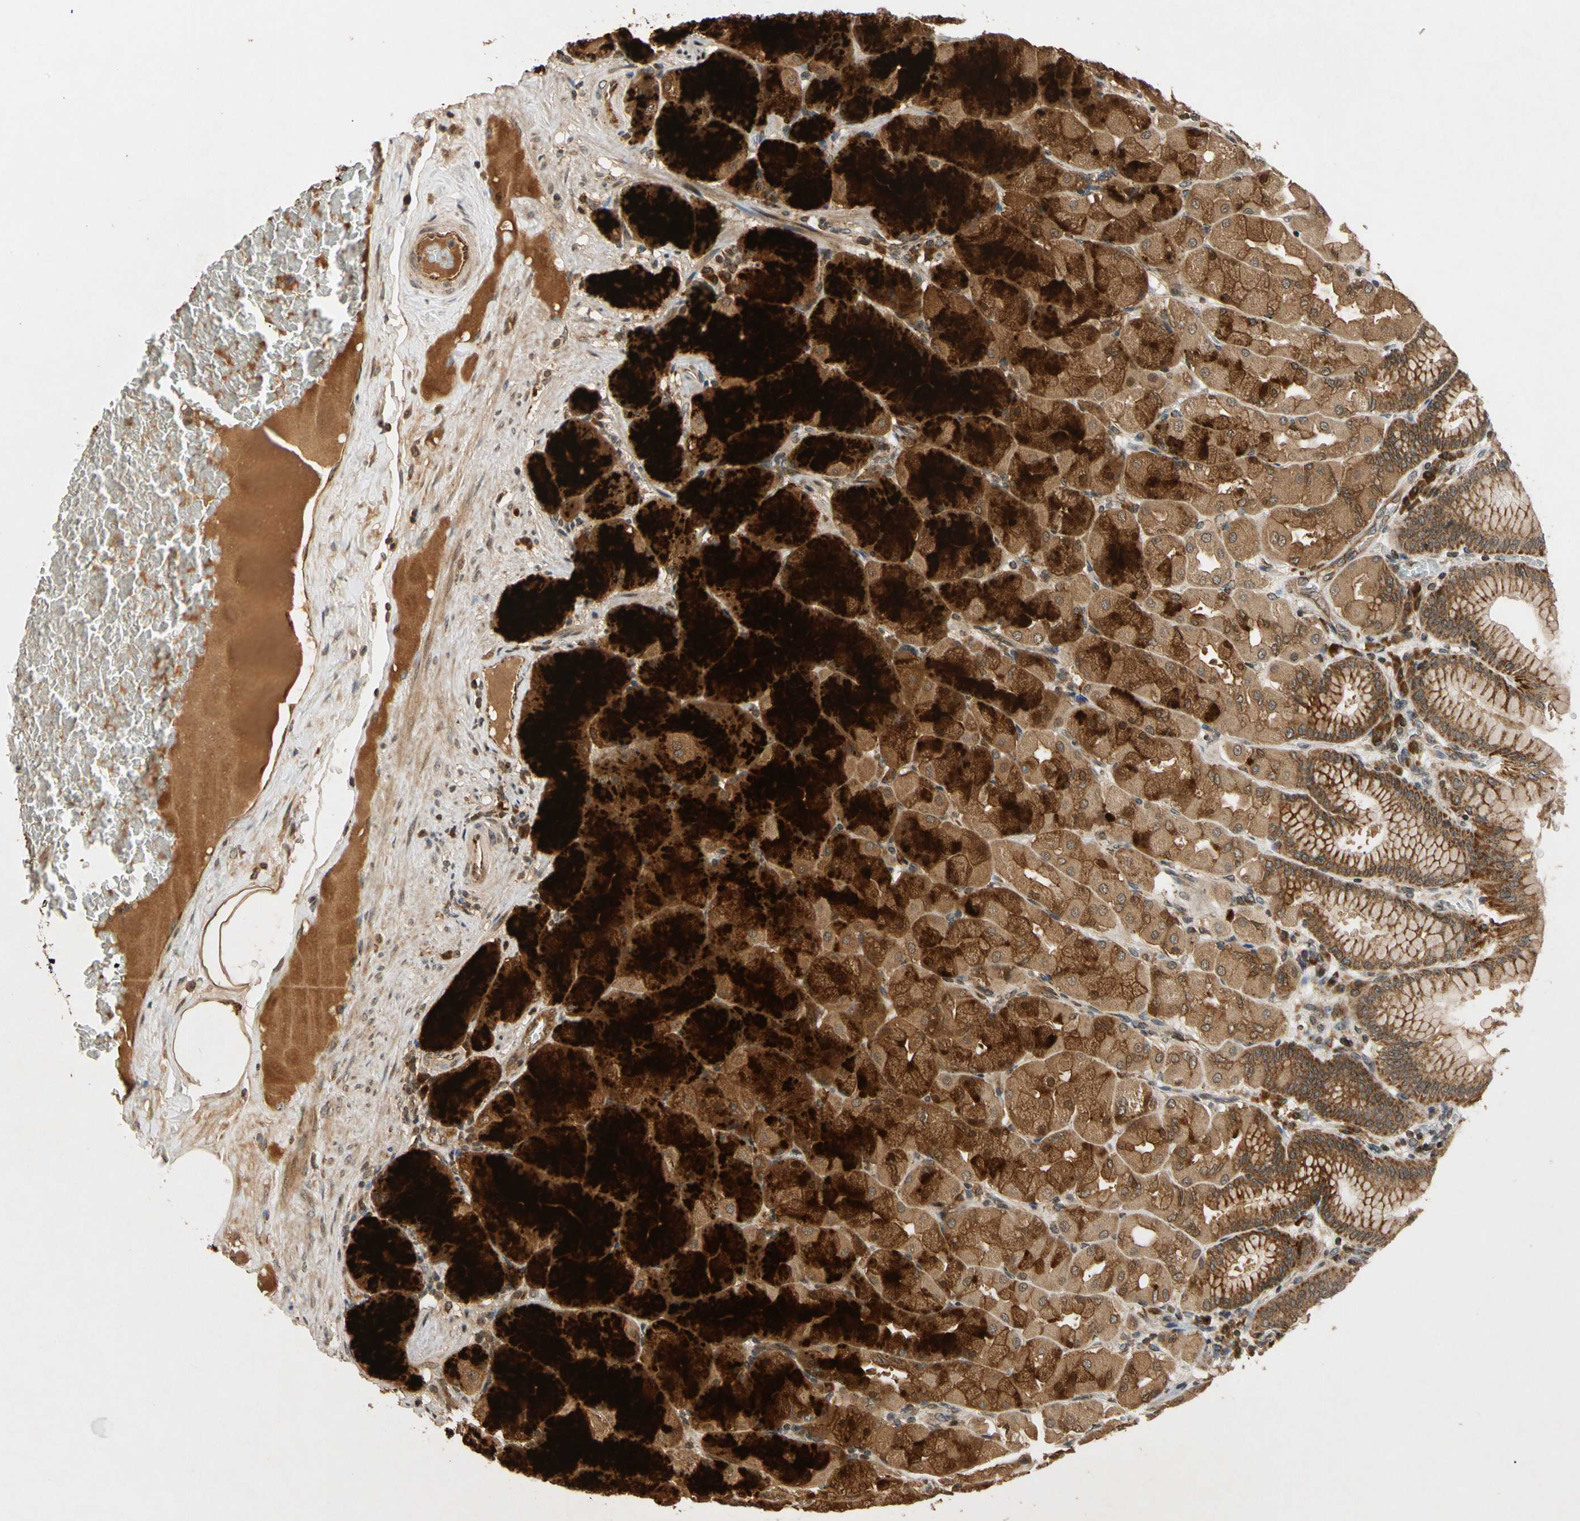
{"staining": {"intensity": "strong", "quantity": ">75%", "location": "cytoplasmic/membranous"}, "tissue": "stomach", "cell_type": "Glandular cells", "image_type": "normal", "snomed": [{"axis": "morphology", "description": "Normal tissue, NOS"}, {"axis": "topography", "description": "Stomach, upper"}], "caption": "The photomicrograph displays a brown stain indicating the presence of a protein in the cytoplasmic/membranous of glandular cells in stomach.", "gene": "MRPS22", "patient": {"sex": "female", "age": 56}}